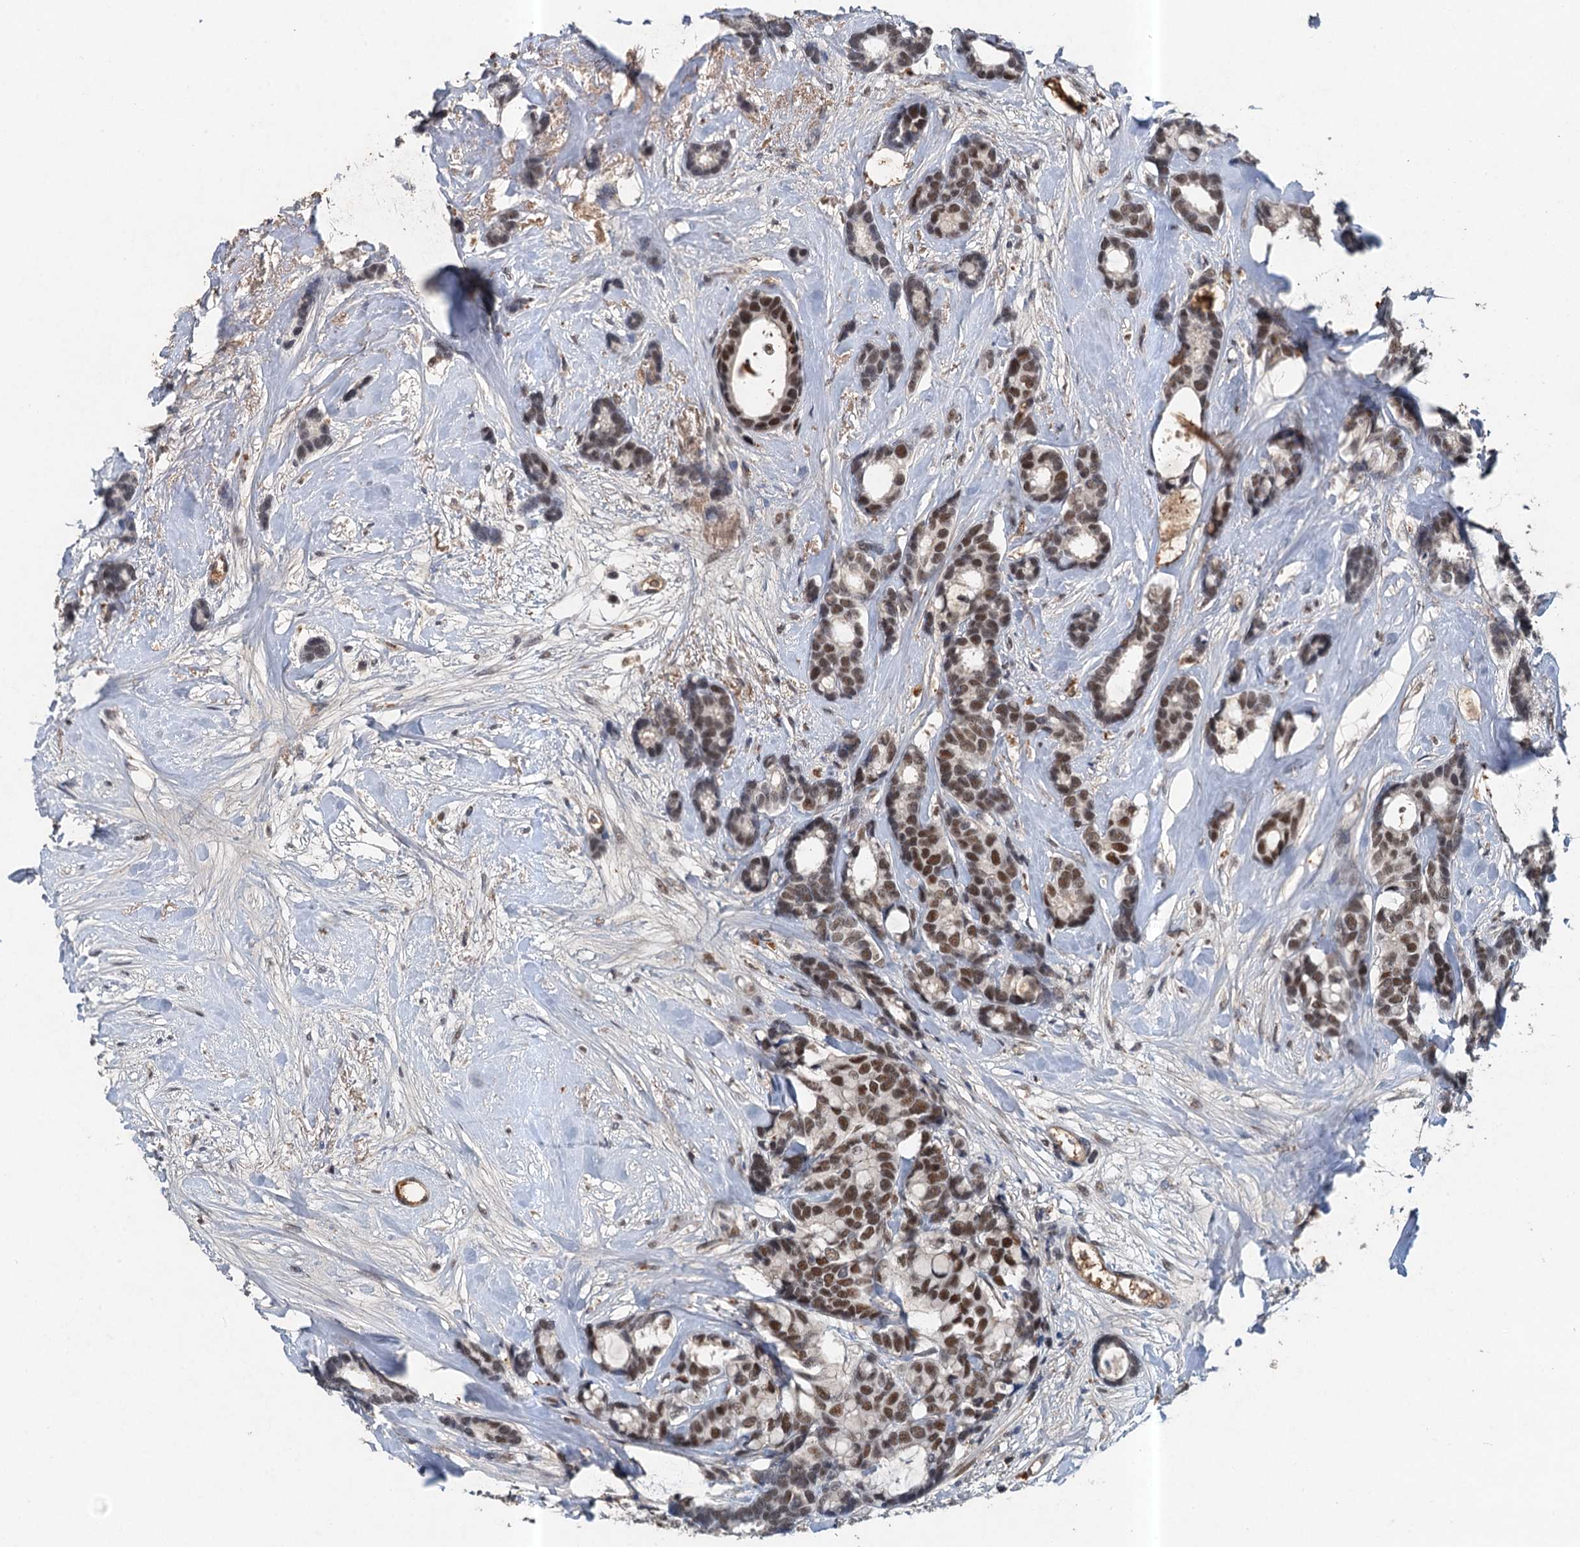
{"staining": {"intensity": "moderate", "quantity": ">75%", "location": "nuclear"}, "tissue": "breast cancer", "cell_type": "Tumor cells", "image_type": "cancer", "snomed": [{"axis": "morphology", "description": "Duct carcinoma"}, {"axis": "topography", "description": "Breast"}], "caption": "Protein staining exhibits moderate nuclear expression in approximately >75% of tumor cells in breast cancer (invasive ductal carcinoma).", "gene": "CSTF3", "patient": {"sex": "female", "age": 87}}